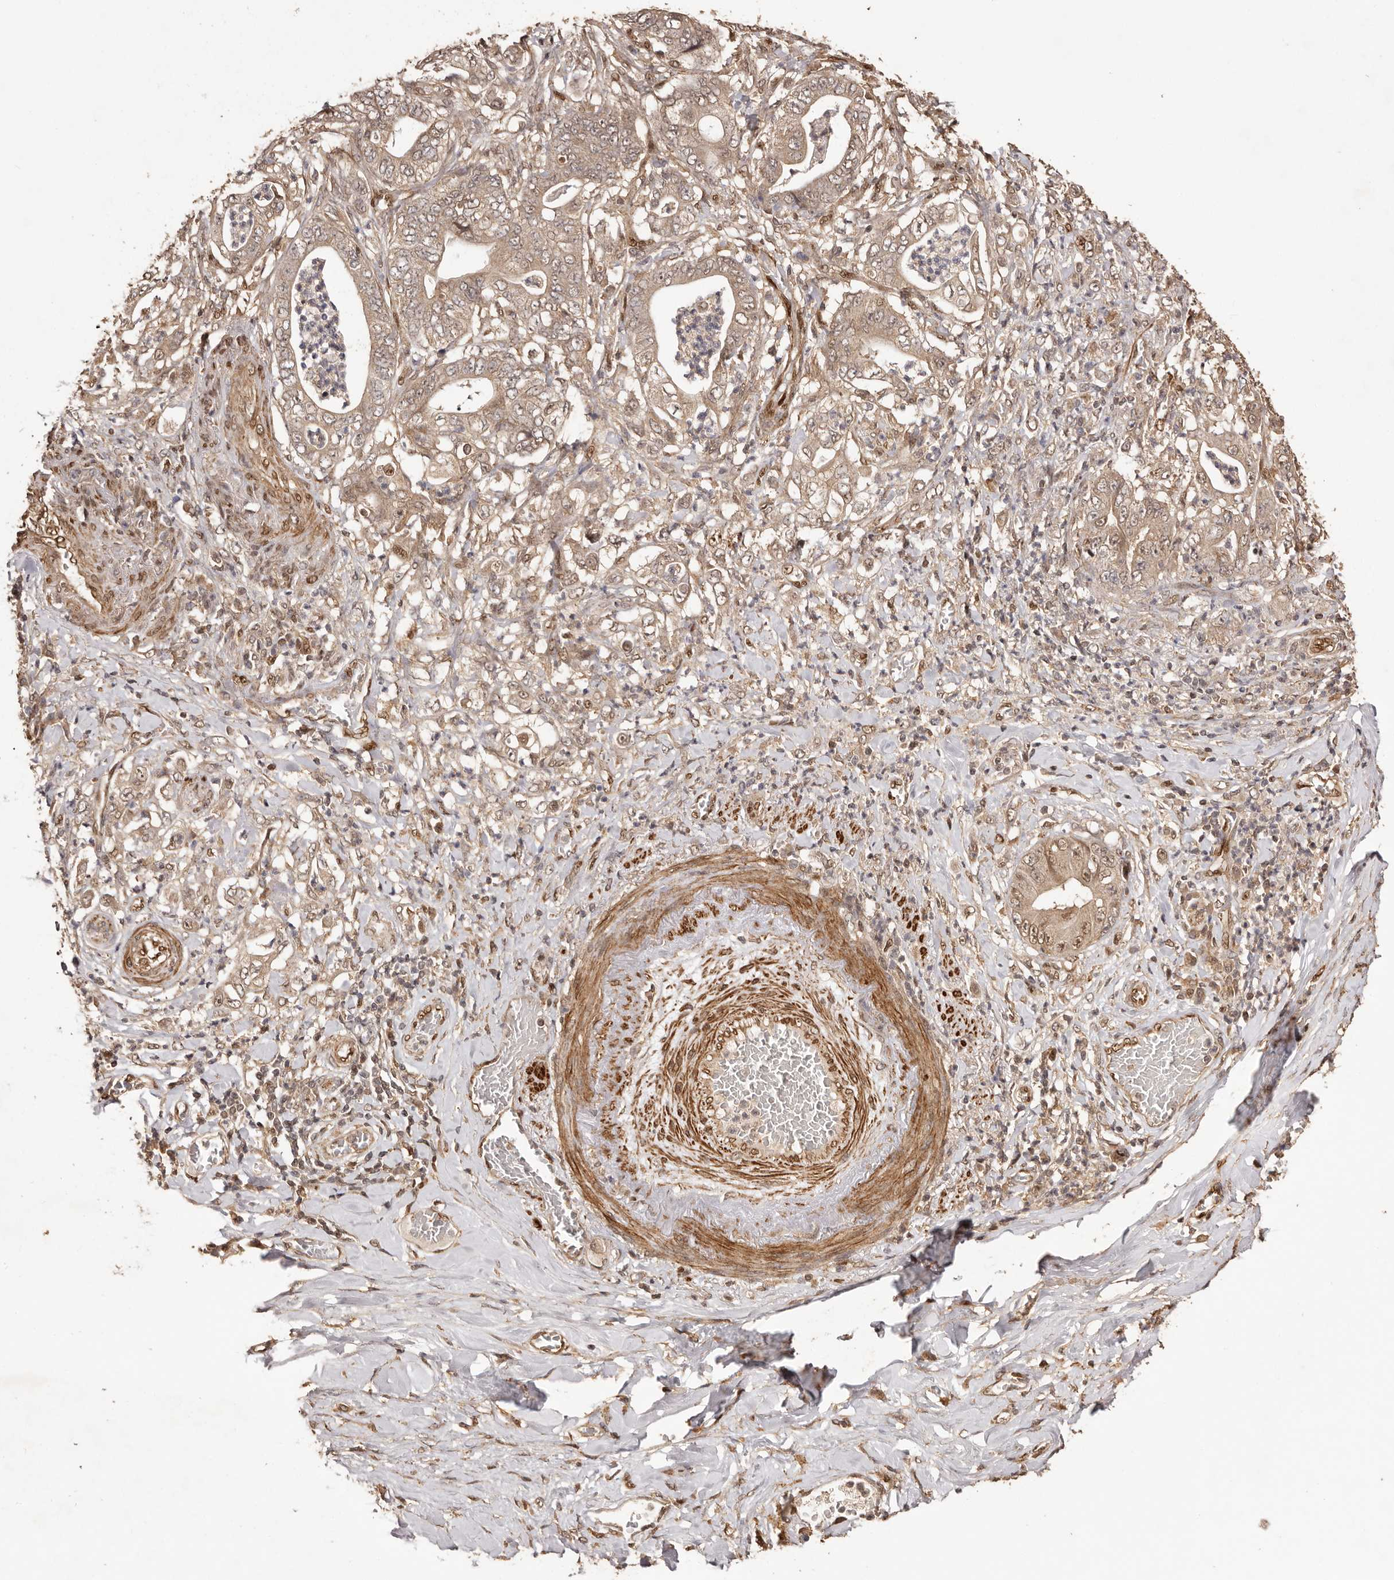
{"staining": {"intensity": "weak", "quantity": ">75%", "location": "cytoplasmic/membranous,nuclear"}, "tissue": "stomach cancer", "cell_type": "Tumor cells", "image_type": "cancer", "snomed": [{"axis": "morphology", "description": "Adenocarcinoma, NOS"}, {"axis": "topography", "description": "Stomach"}], "caption": "Adenocarcinoma (stomach) stained with a brown dye exhibits weak cytoplasmic/membranous and nuclear positive positivity in about >75% of tumor cells.", "gene": "UBR2", "patient": {"sex": "female", "age": 73}}